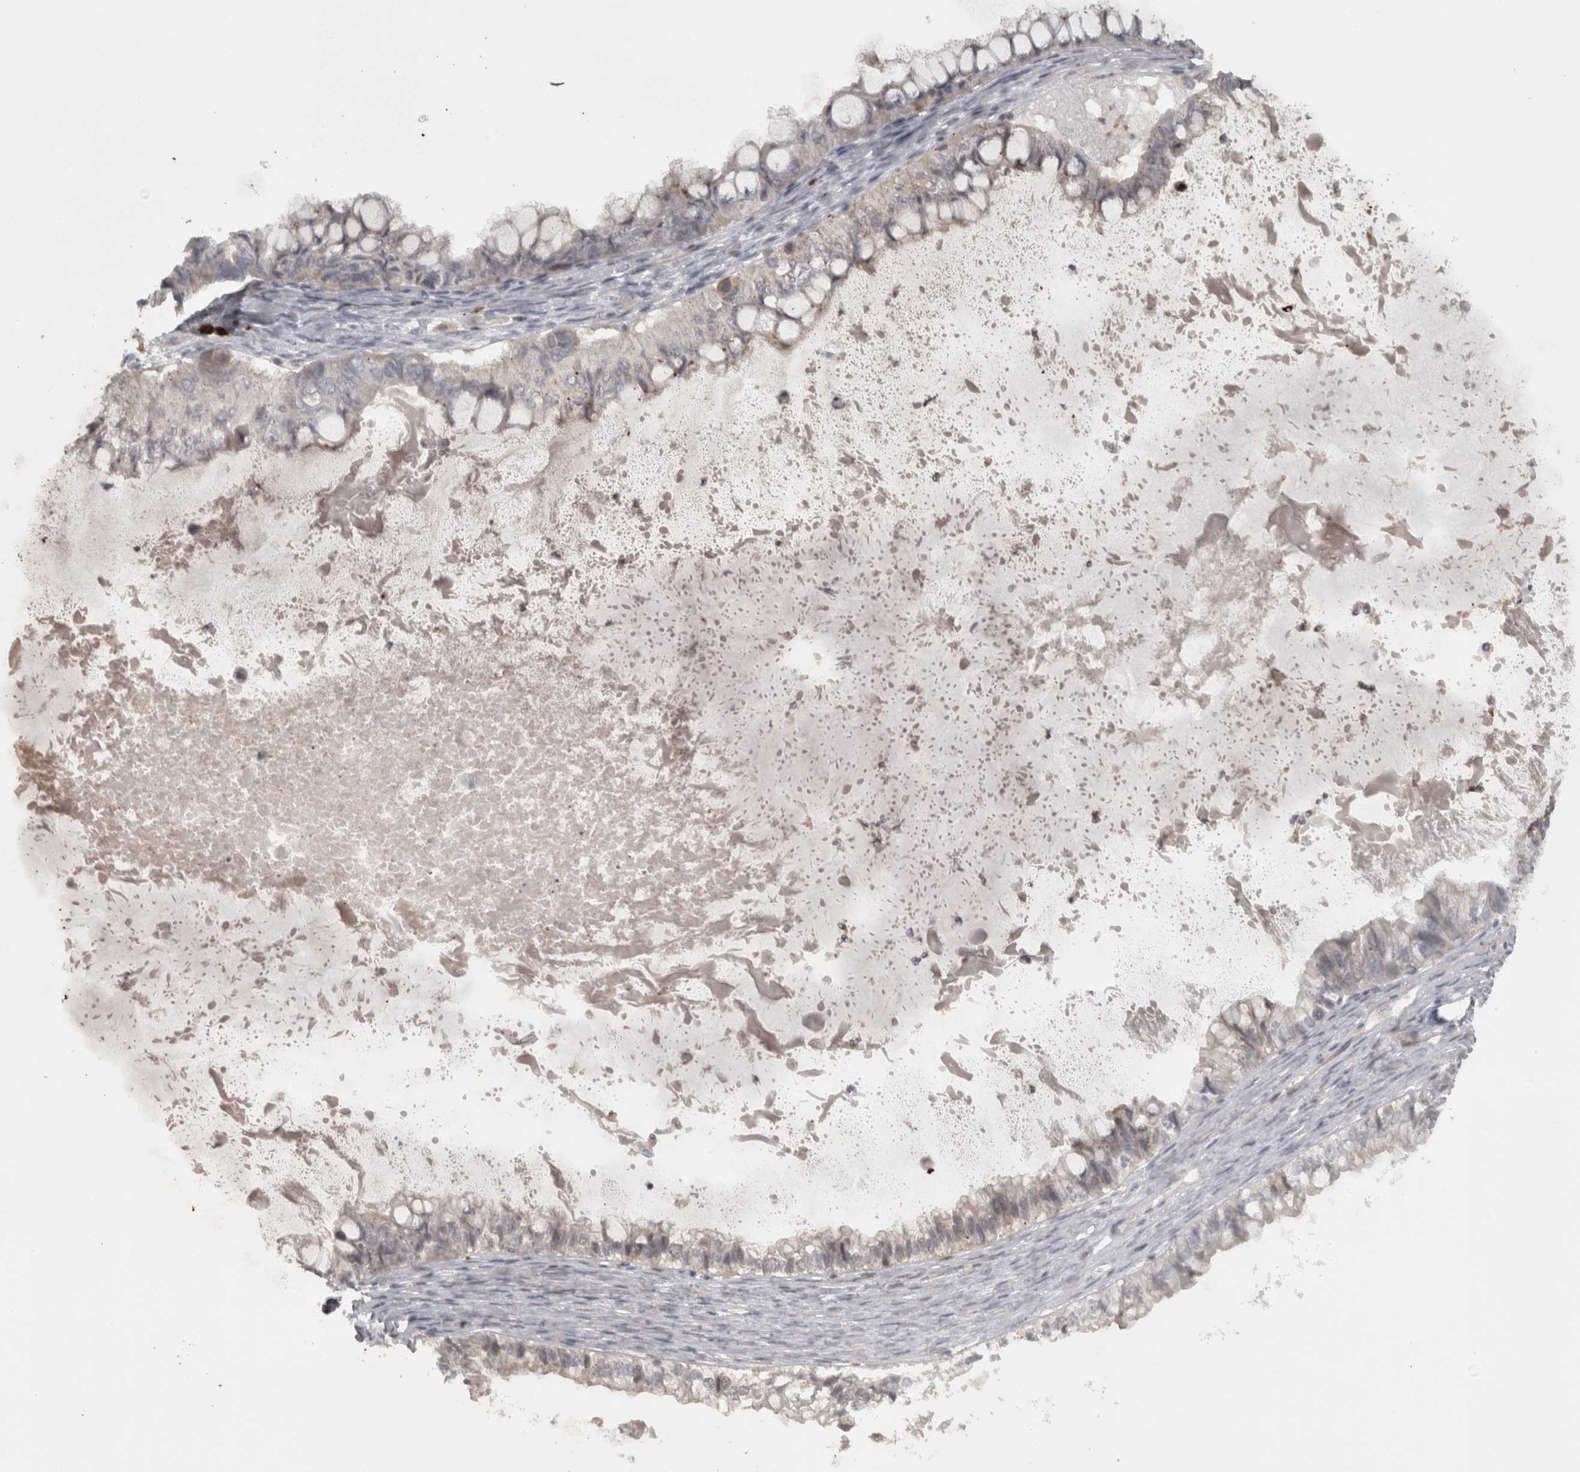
{"staining": {"intensity": "weak", "quantity": "<25%", "location": "cytoplasmic/membranous"}, "tissue": "ovarian cancer", "cell_type": "Tumor cells", "image_type": "cancer", "snomed": [{"axis": "morphology", "description": "Cystadenocarcinoma, mucinous, NOS"}, {"axis": "topography", "description": "Ovary"}], "caption": "Image shows no significant protein expression in tumor cells of ovarian cancer.", "gene": "SLCO5A1", "patient": {"sex": "female", "age": 80}}